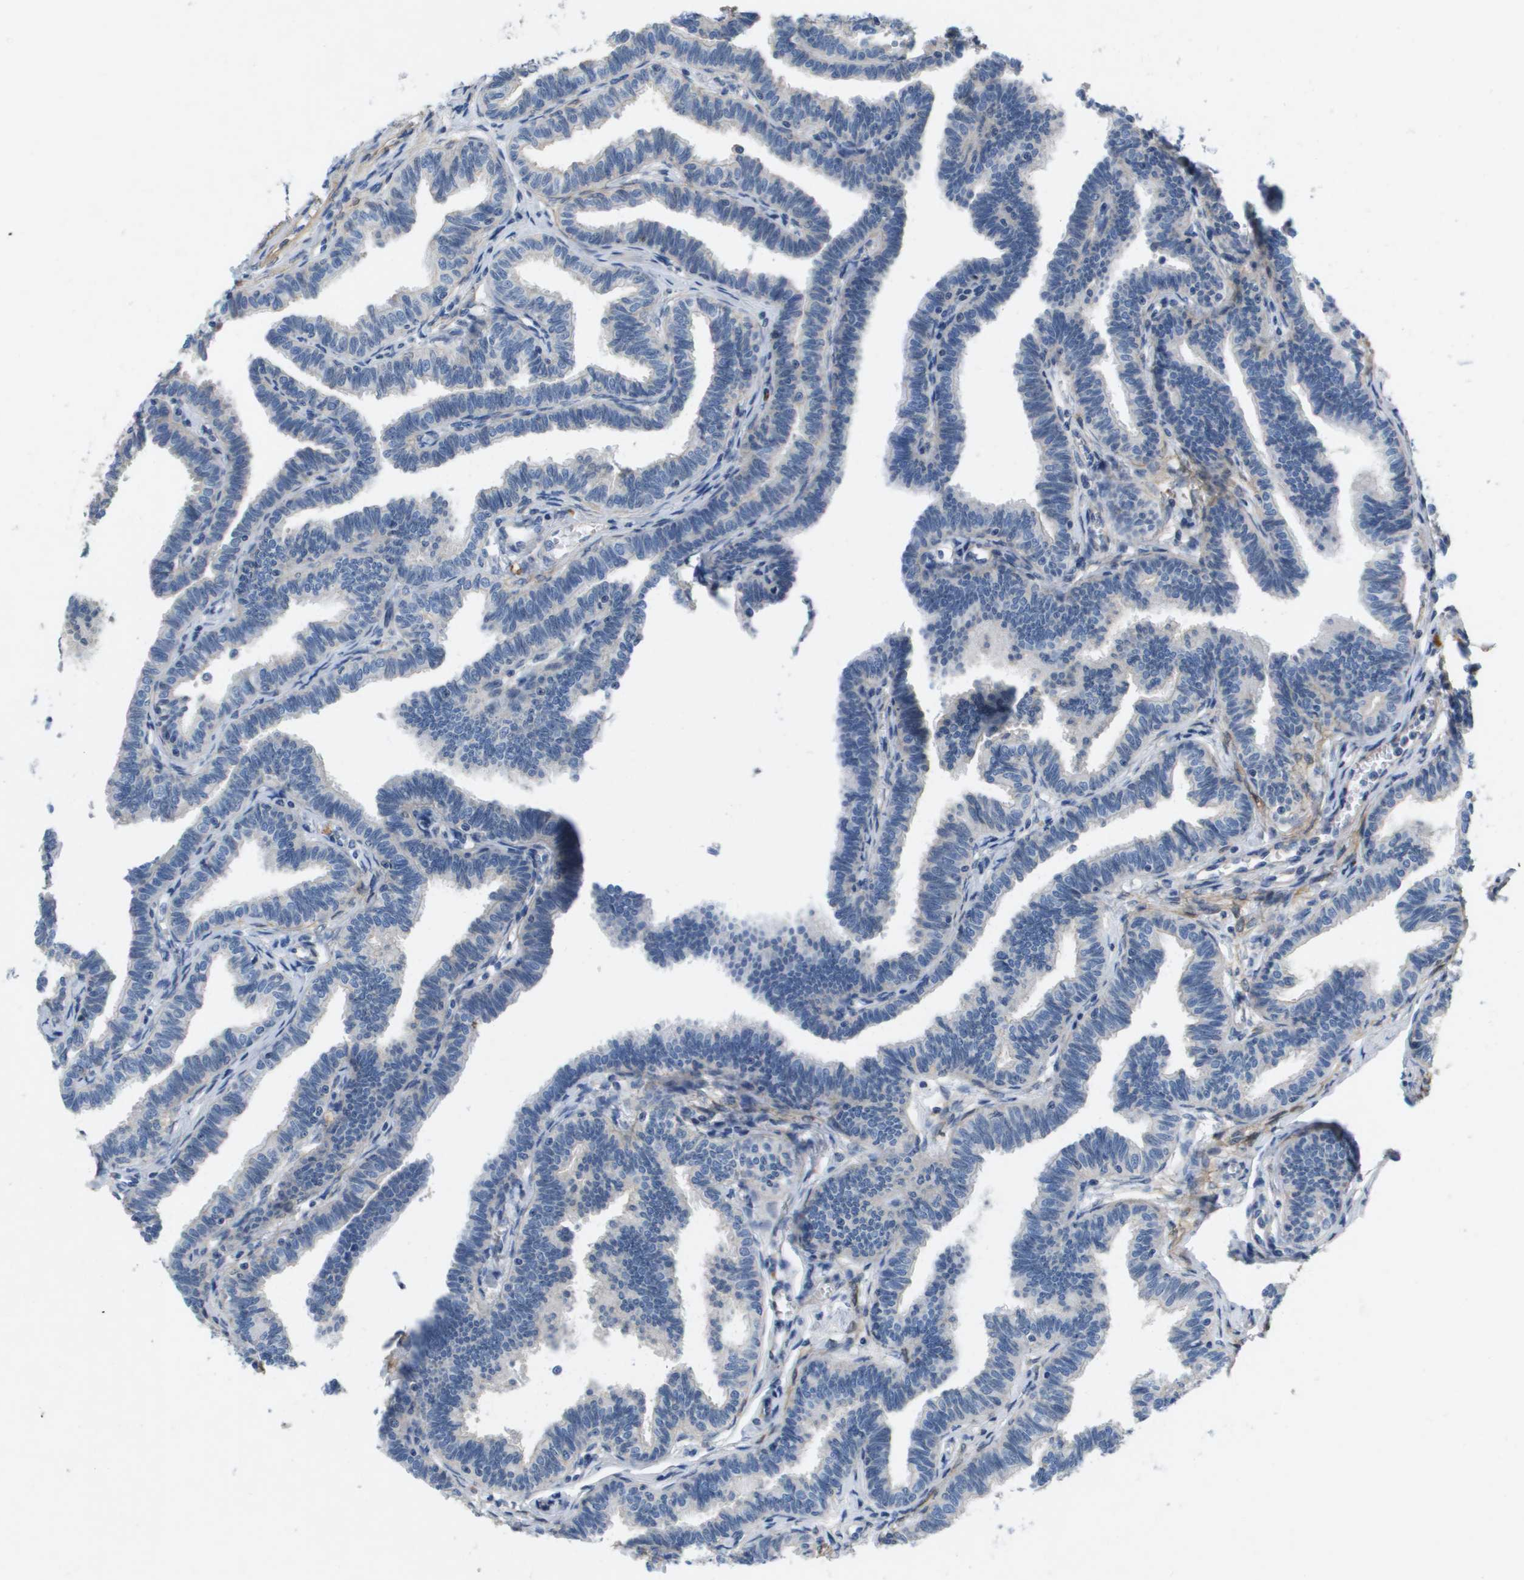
{"staining": {"intensity": "weak", "quantity": "25%-75%", "location": "cytoplasmic/membranous"}, "tissue": "fallopian tube", "cell_type": "Glandular cells", "image_type": "normal", "snomed": [{"axis": "morphology", "description": "Normal tissue, NOS"}, {"axis": "topography", "description": "Fallopian tube"}, {"axis": "topography", "description": "Ovary"}], "caption": "Protein staining of unremarkable fallopian tube displays weak cytoplasmic/membranous staining in approximately 25%-75% of glandular cells. The protein is shown in brown color, while the nuclei are stained blue.", "gene": "LPP", "patient": {"sex": "female", "age": 23}}